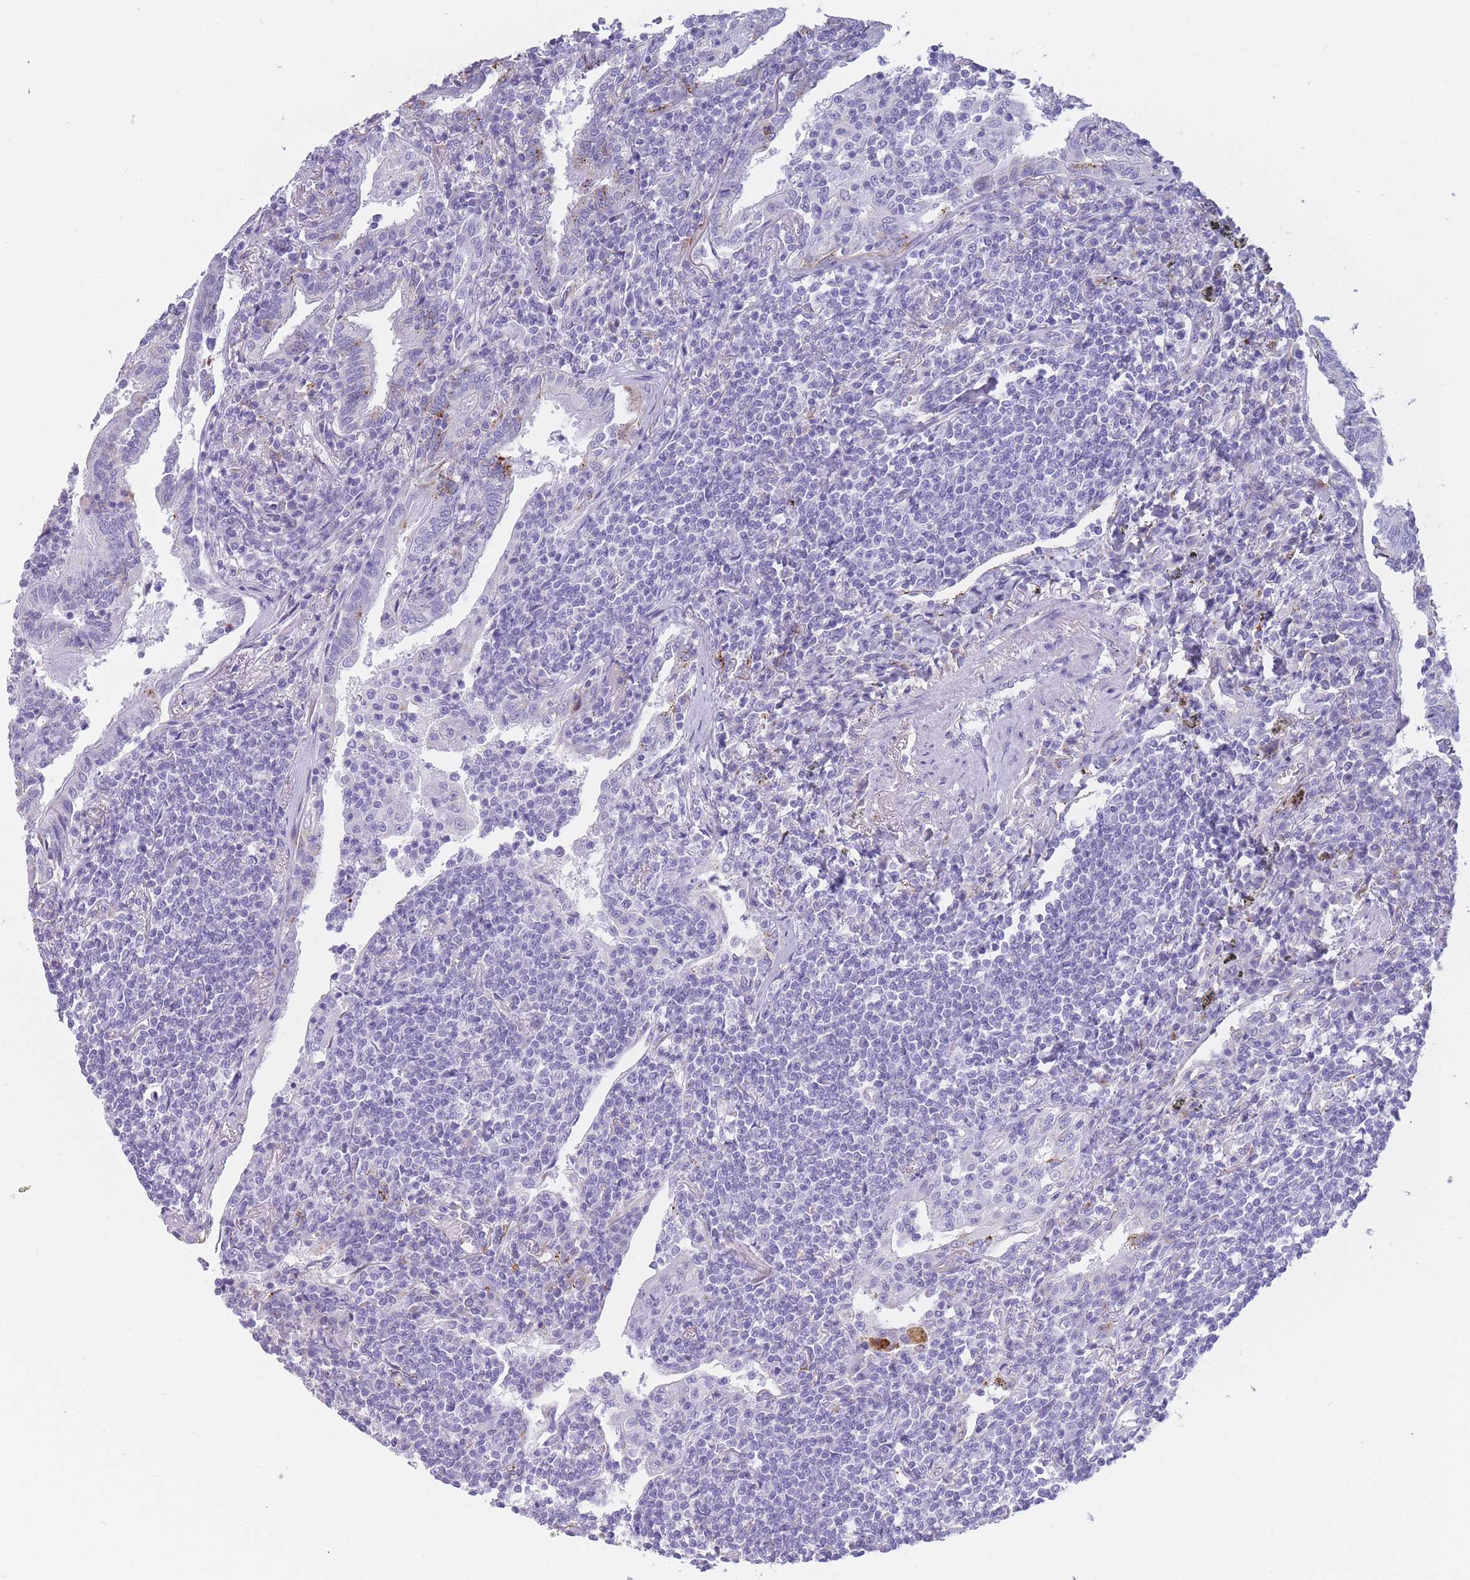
{"staining": {"intensity": "negative", "quantity": "none", "location": "none"}, "tissue": "lymphoma", "cell_type": "Tumor cells", "image_type": "cancer", "snomed": [{"axis": "morphology", "description": "Malignant lymphoma, non-Hodgkin's type, Low grade"}, {"axis": "topography", "description": "Lung"}], "caption": "The micrograph displays no significant staining in tumor cells of lymphoma.", "gene": "GAA", "patient": {"sex": "female", "age": 71}}